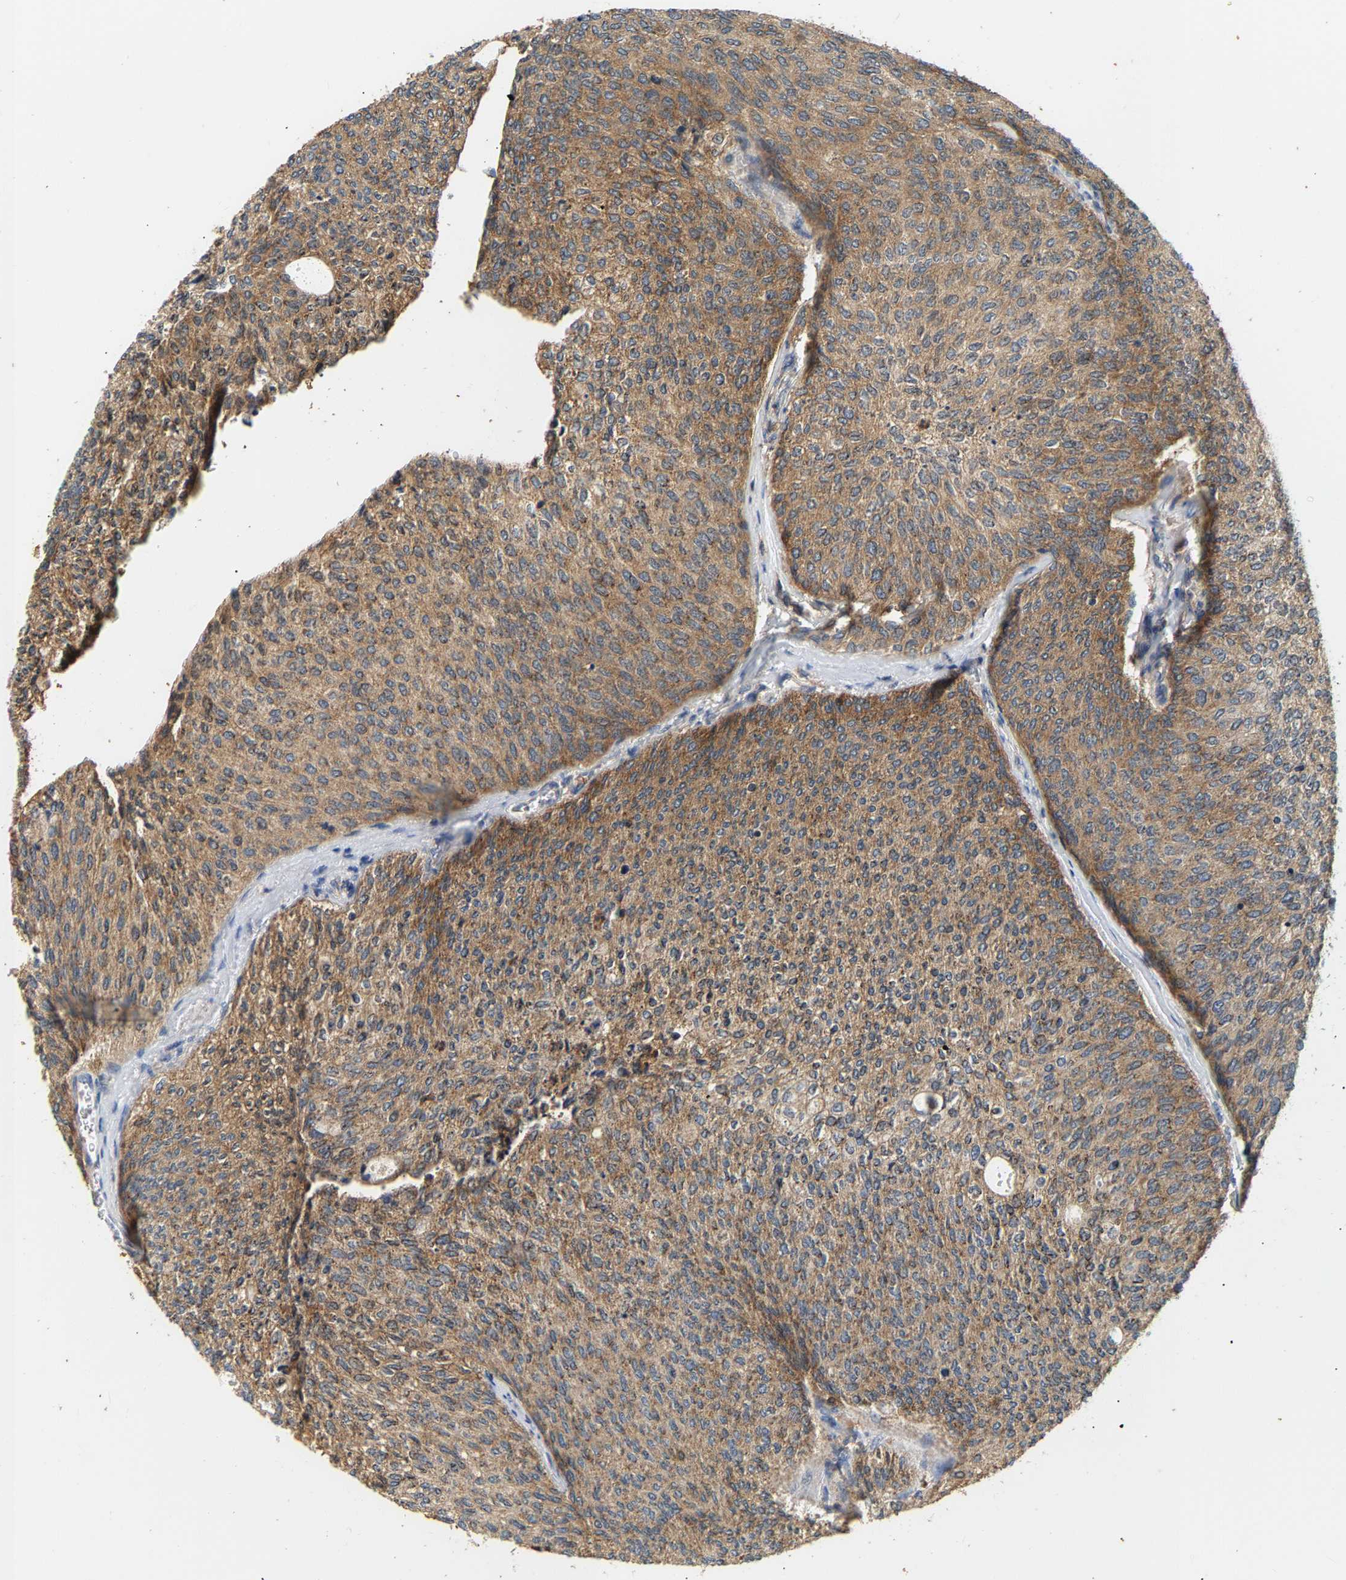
{"staining": {"intensity": "moderate", "quantity": ">75%", "location": "cytoplasmic/membranous"}, "tissue": "urothelial cancer", "cell_type": "Tumor cells", "image_type": "cancer", "snomed": [{"axis": "morphology", "description": "Urothelial carcinoma, Low grade"}, {"axis": "topography", "description": "Urinary bladder"}], "caption": "A medium amount of moderate cytoplasmic/membranous positivity is present in approximately >75% of tumor cells in urothelial carcinoma (low-grade) tissue.", "gene": "PPID", "patient": {"sex": "female", "age": 79}}